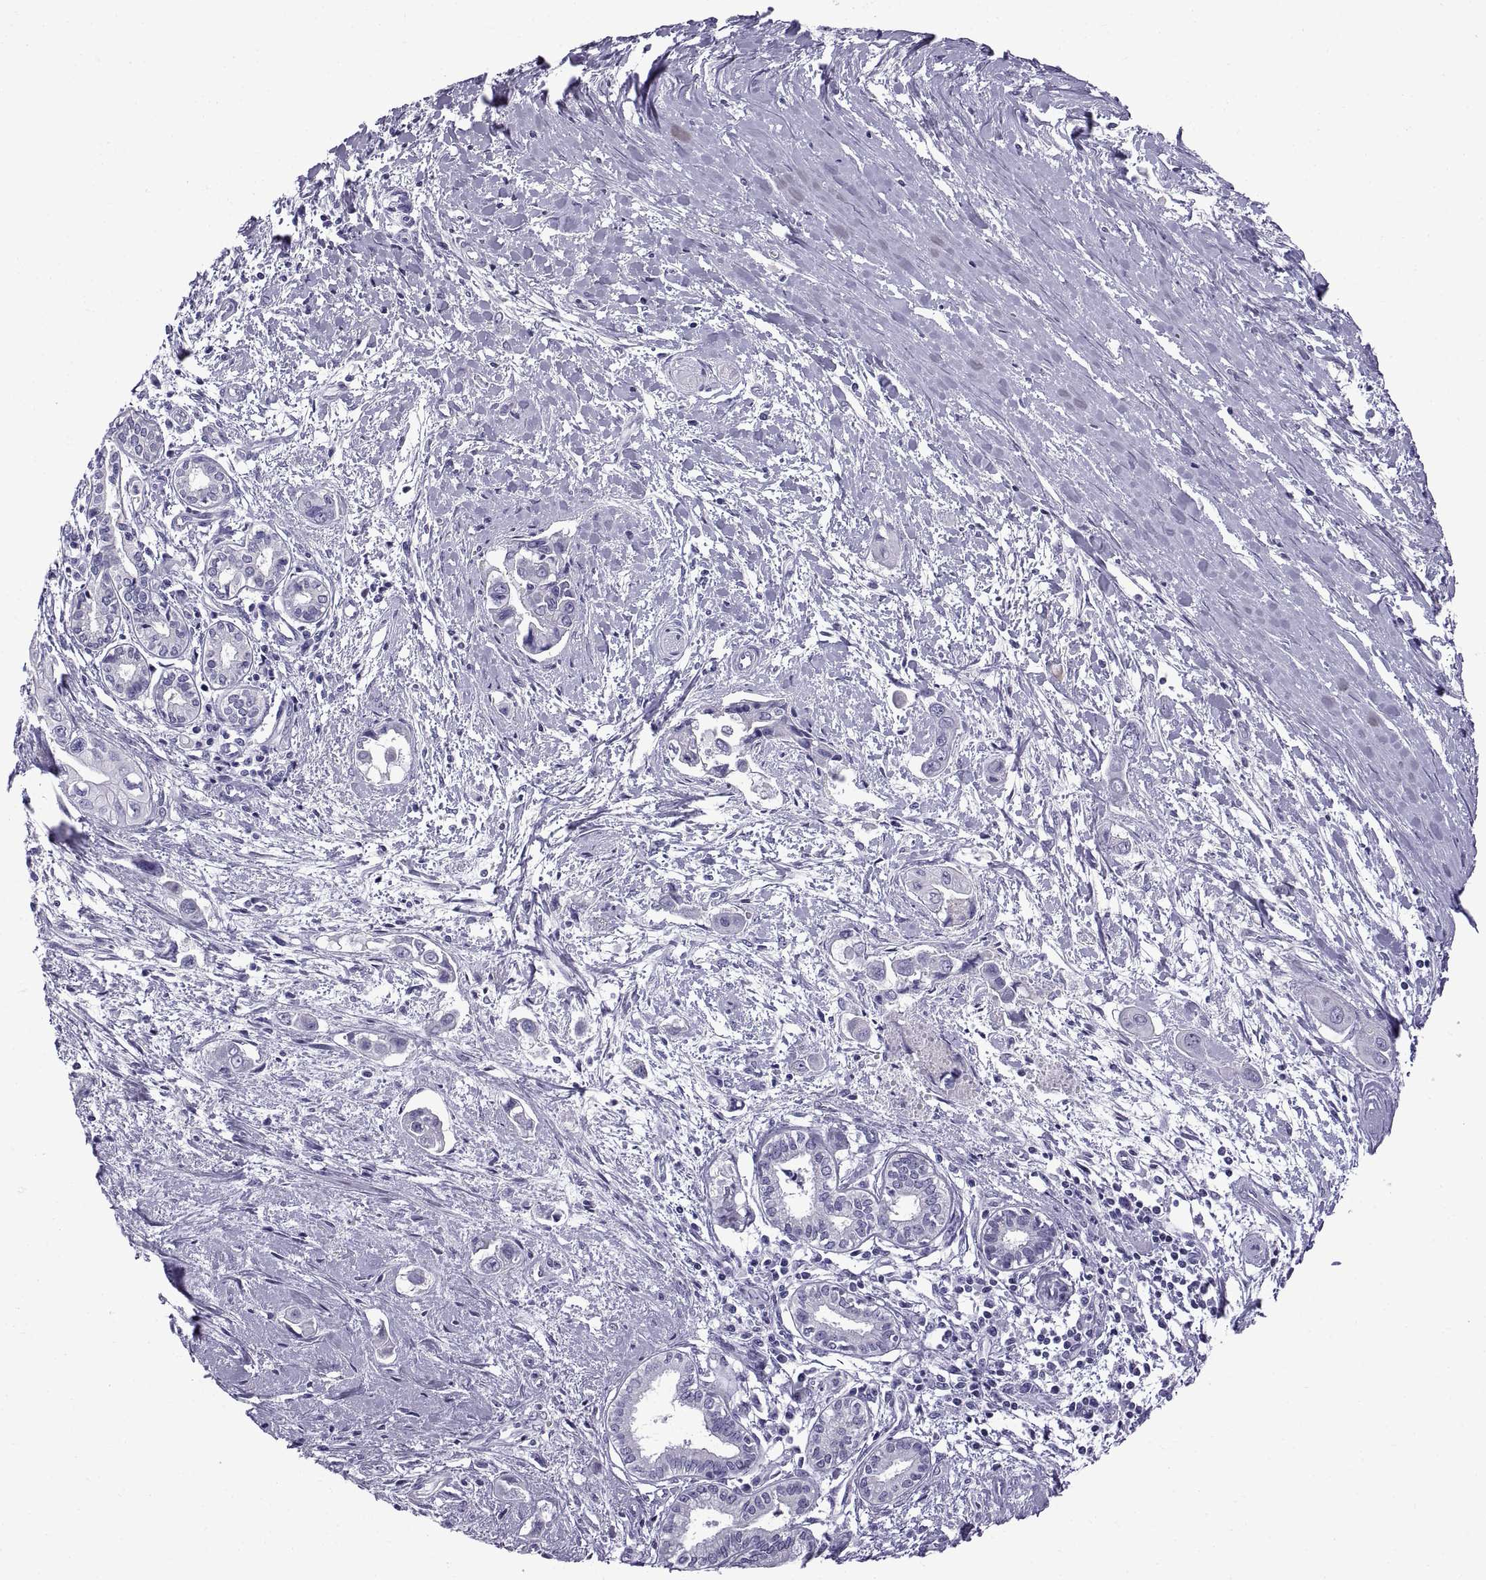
{"staining": {"intensity": "negative", "quantity": "none", "location": "none"}, "tissue": "pancreatic cancer", "cell_type": "Tumor cells", "image_type": "cancer", "snomed": [{"axis": "morphology", "description": "Adenocarcinoma, NOS"}, {"axis": "topography", "description": "Pancreas"}], "caption": "Tumor cells show no significant protein positivity in adenocarcinoma (pancreatic).", "gene": "SPDYE1", "patient": {"sex": "male", "age": 60}}